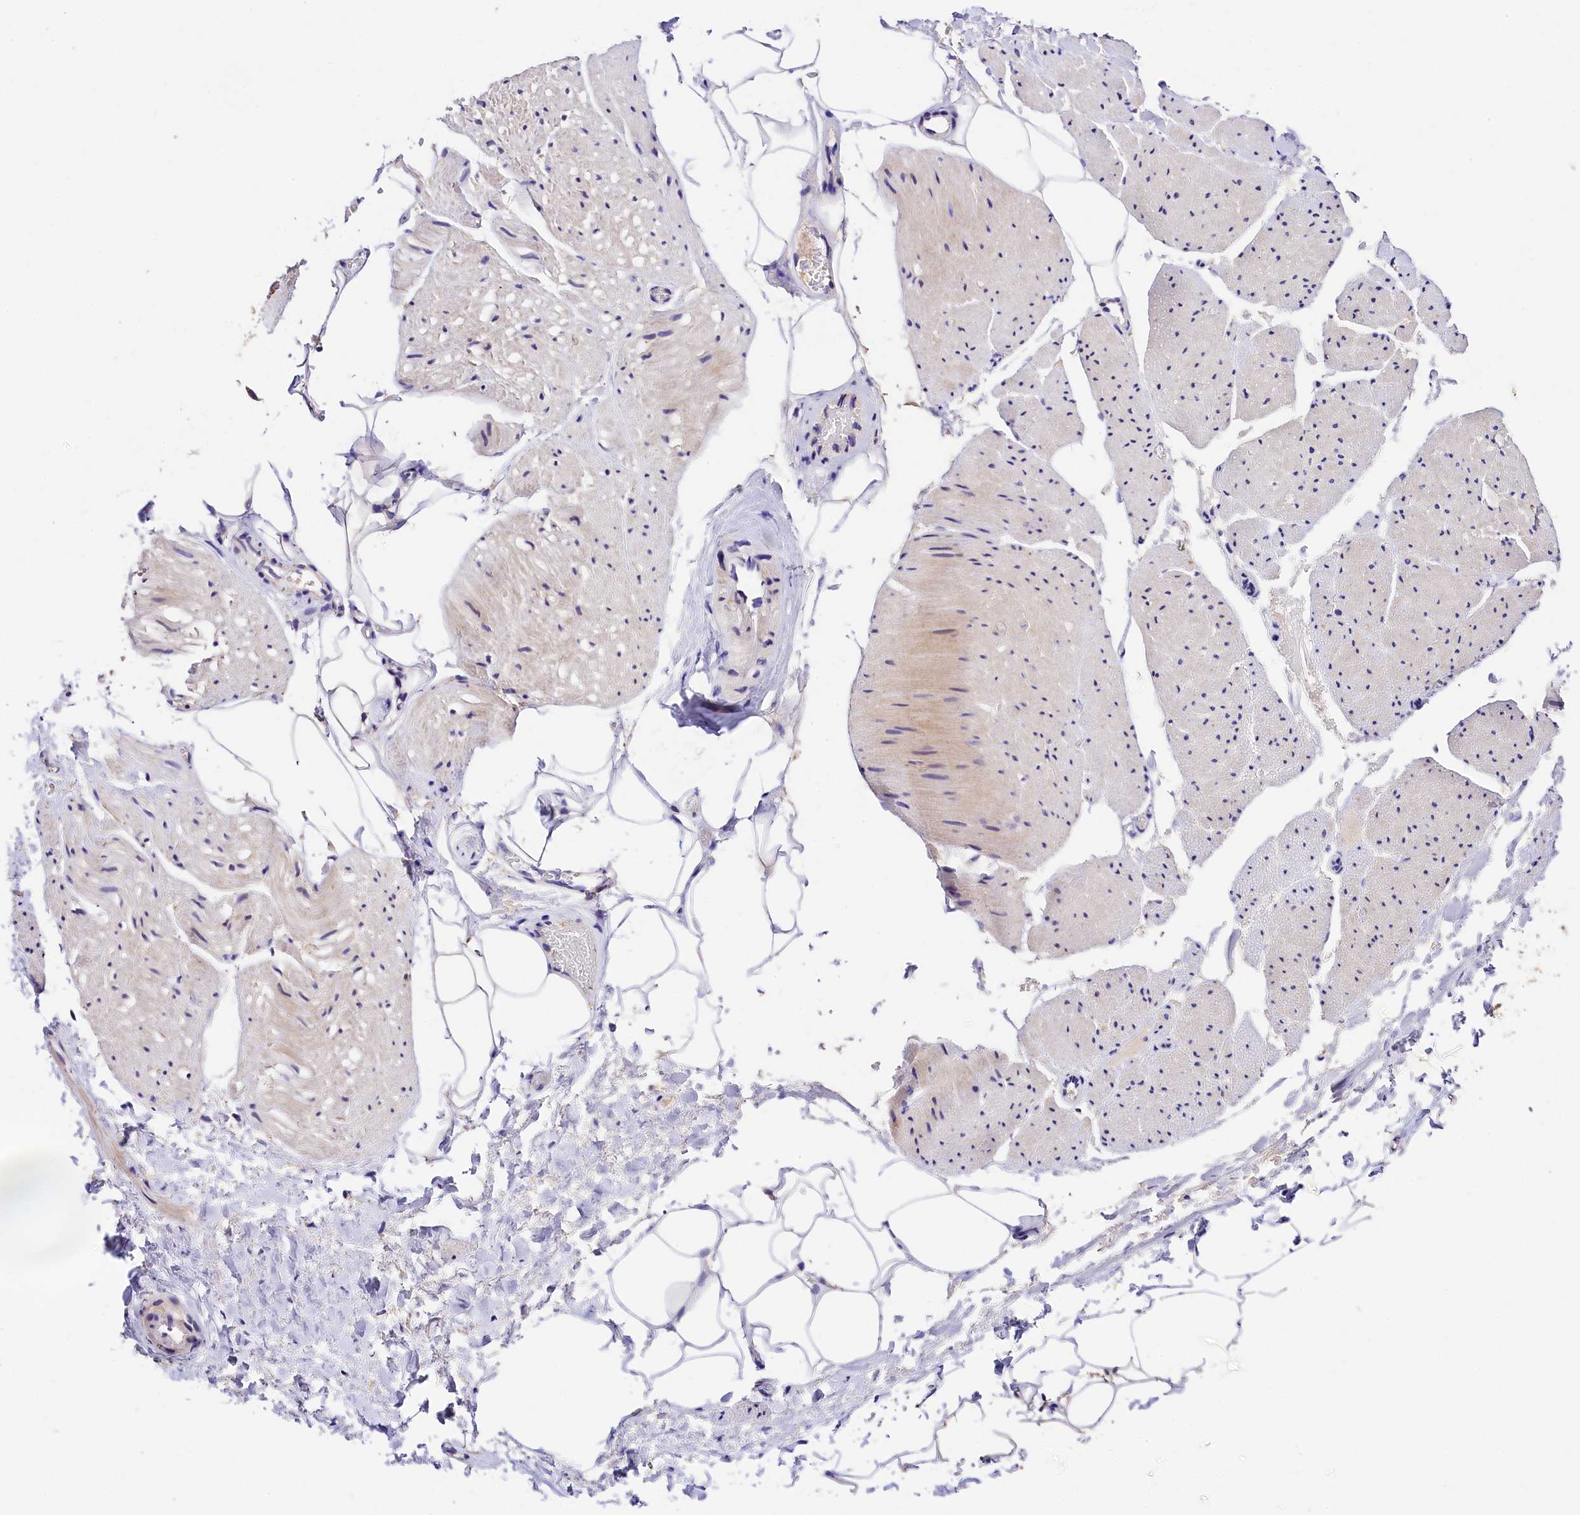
{"staining": {"intensity": "weak", "quantity": ">75%", "location": "cytoplasmic/membranous"}, "tissue": "adipose tissue", "cell_type": "Adipocytes", "image_type": "normal", "snomed": [{"axis": "morphology", "description": "Normal tissue, NOS"}, {"axis": "morphology", "description": "Adenocarcinoma, Low grade"}, {"axis": "topography", "description": "Prostate"}, {"axis": "topography", "description": "Peripheral nerve tissue"}], "caption": "Adipose tissue was stained to show a protein in brown. There is low levels of weak cytoplasmic/membranous expression in about >75% of adipocytes. The staining was performed using DAB, with brown indicating positive protein expression. Nuclei are stained blue with hematoxylin.", "gene": "KPTN", "patient": {"sex": "male", "age": 63}}